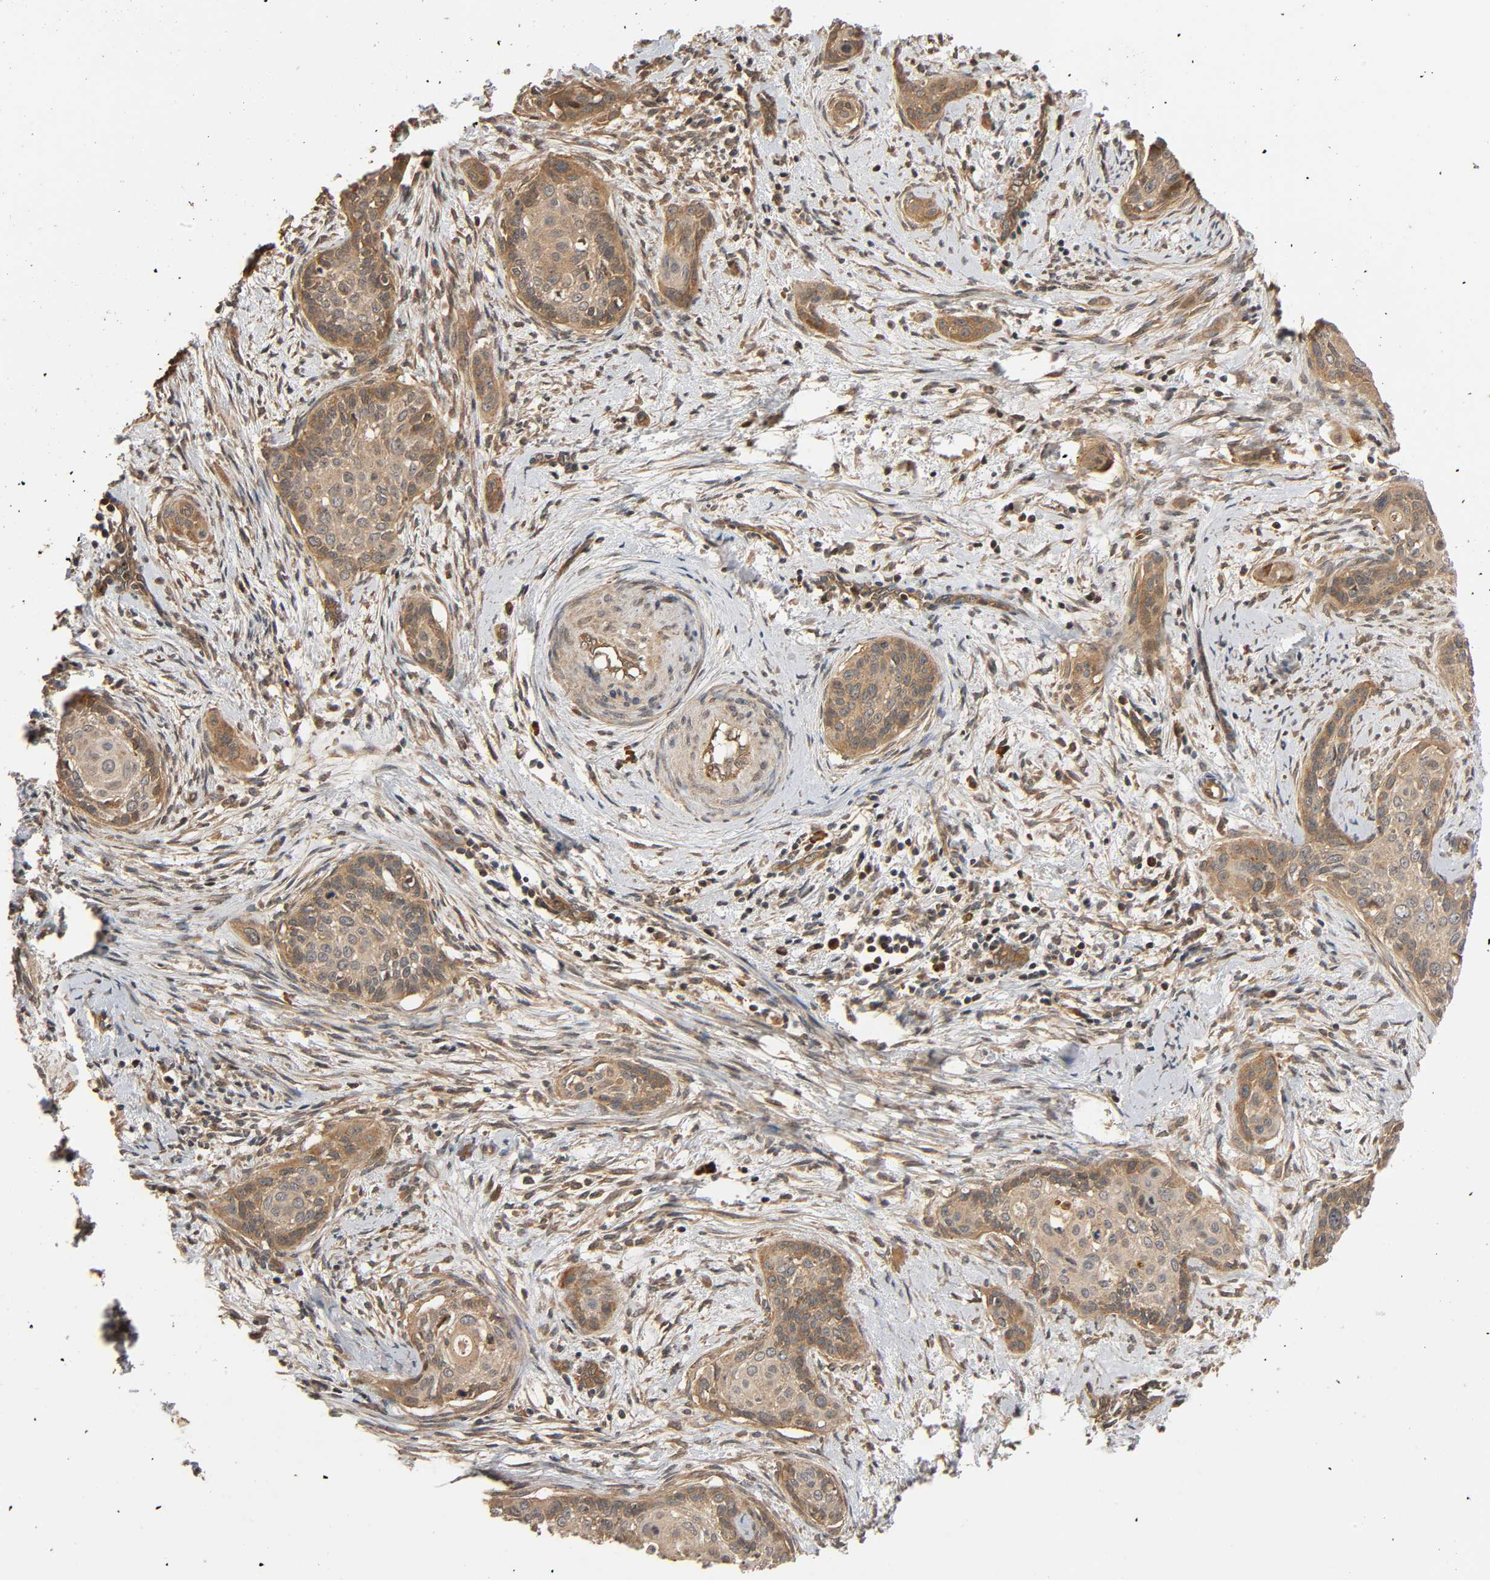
{"staining": {"intensity": "moderate", "quantity": ">75%", "location": "cytoplasmic/membranous"}, "tissue": "cervical cancer", "cell_type": "Tumor cells", "image_type": "cancer", "snomed": [{"axis": "morphology", "description": "Squamous cell carcinoma, NOS"}, {"axis": "topography", "description": "Cervix"}], "caption": "Cervical cancer (squamous cell carcinoma) stained for a protein (brown) displays moderate cytoplasmic/membranous positive positivity in approximately >75% of tumor cells.", "gene": "MAP3K8", "patient": {"sex": "female", "age": 33}}